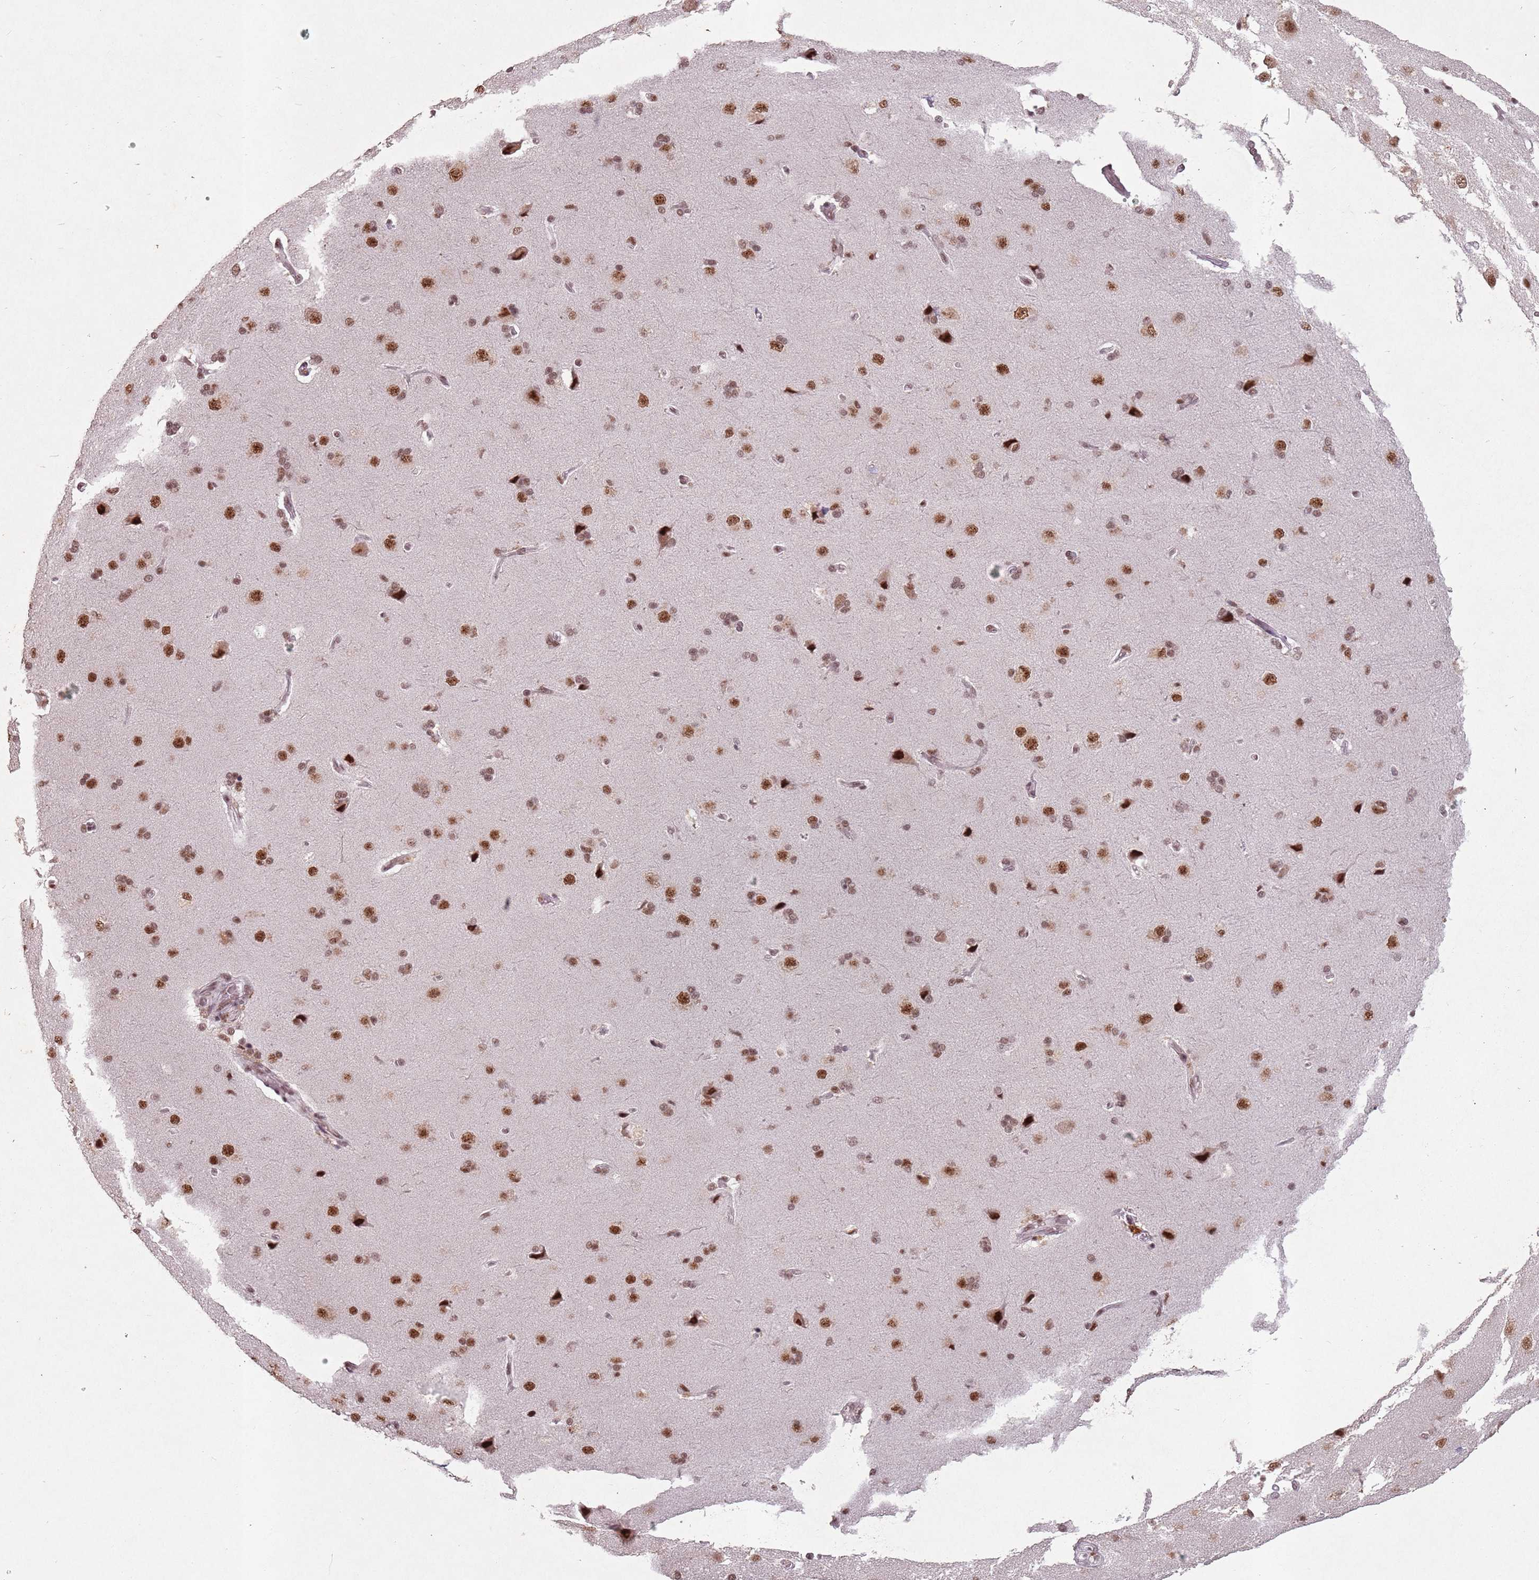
{"staining": {"intensity": "moderate", "quantity": ">75%", "location": "nuclear"}, "tissue": "cerebral cortex", "cell_type": "Endothelial cells", "image_type": "normal", "snomed": [{"axis": "morphology", "description": "Normal tissue, NOS"}, {"axis": "topography", "description": "Cerebral cortex"}], "caption": "The histopathology image shows immunohistochemical staining of unremarkable cerebral cortex. There is moderate nuclear expression is seen in approximately >75% of endothelial cells.", "gene": "NCBP1", "patient": {"sex": "male", "age": 62}}